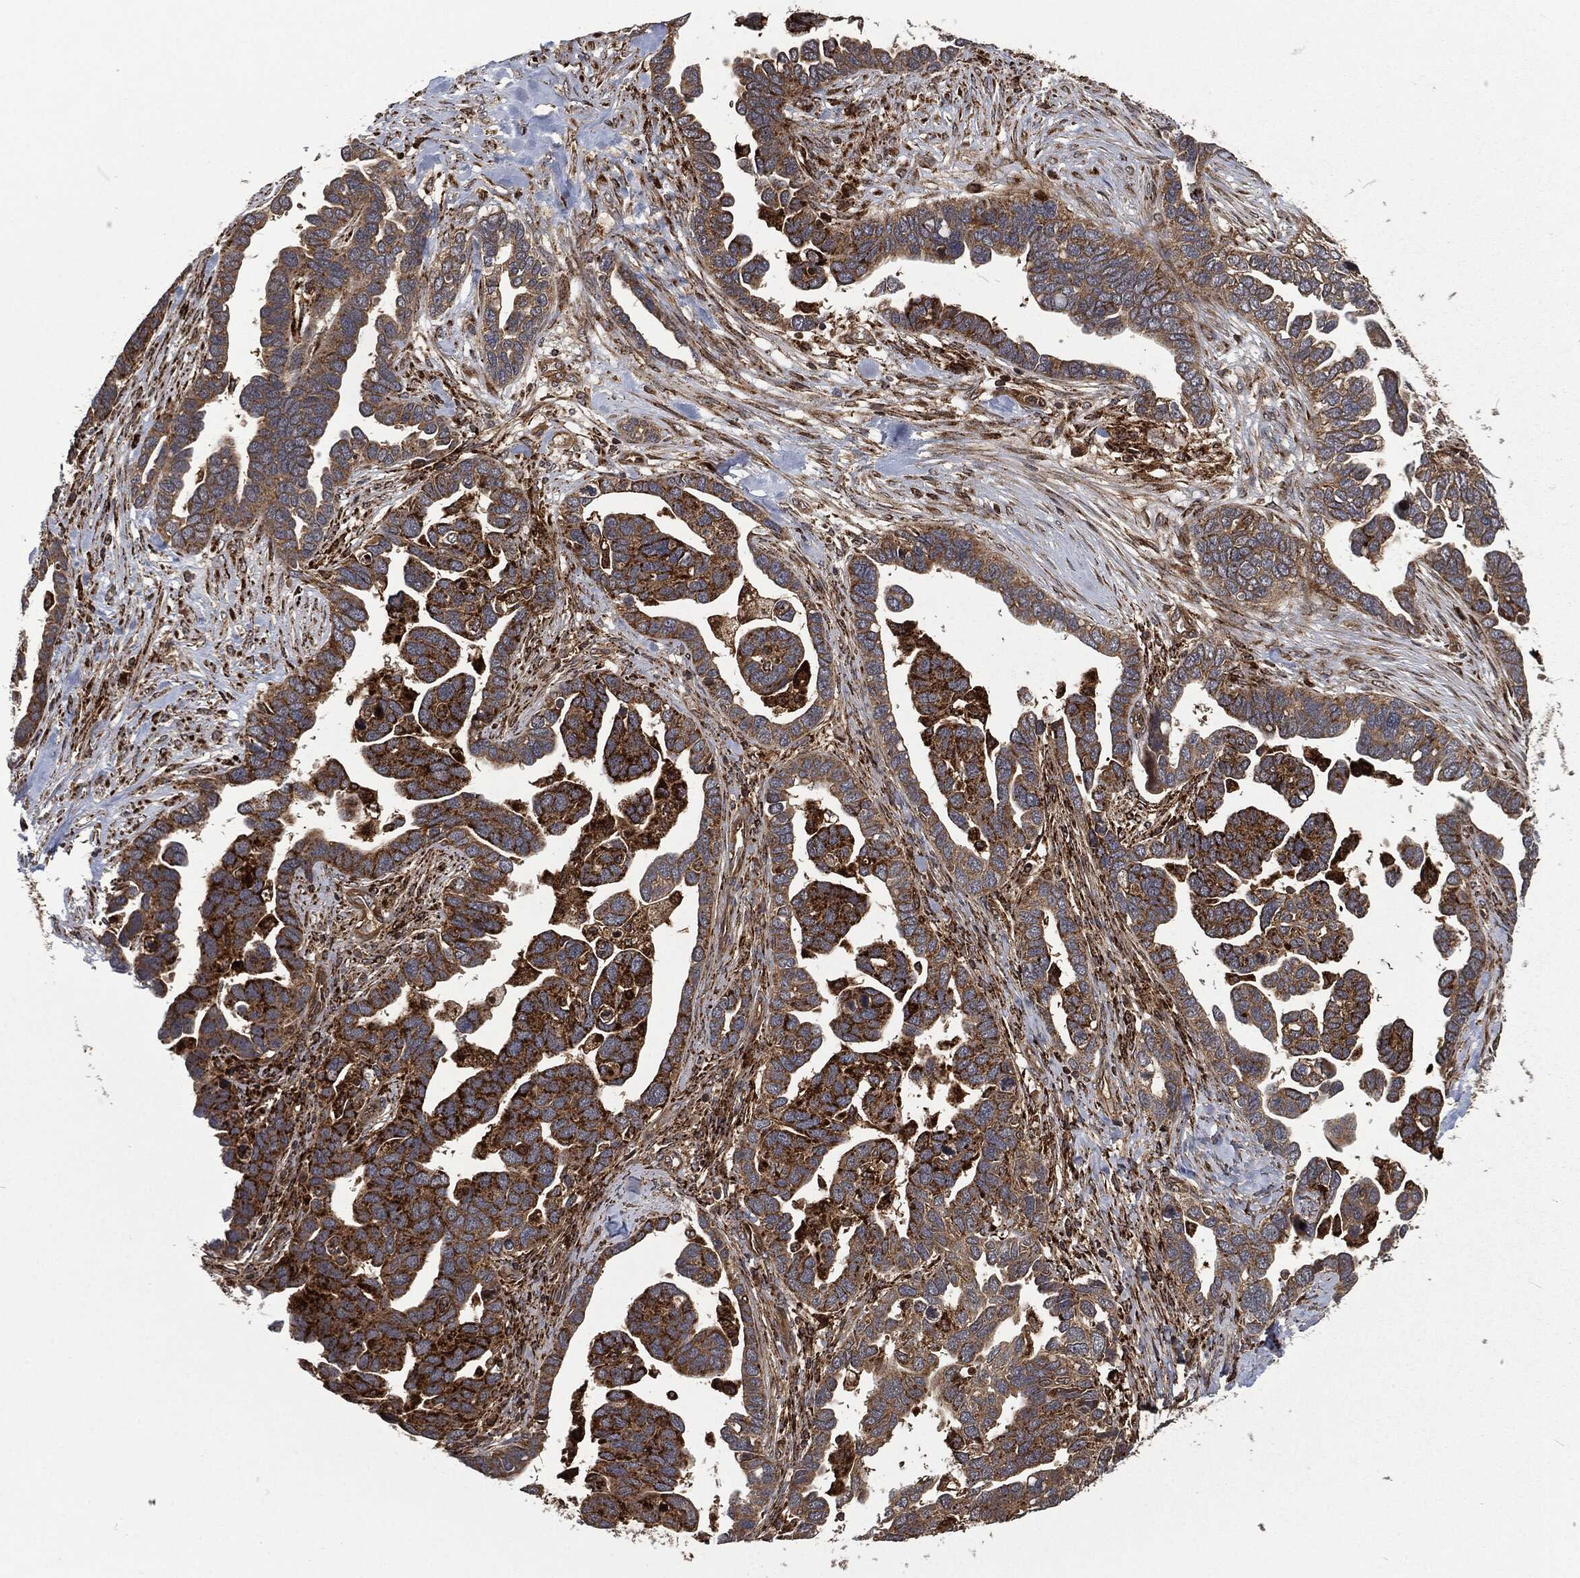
{"staining": {"intensity": "strong", "quantity": "25%-75%", "location": "cytoplasmic/membranous"}, "tissue": "ovarian cancer", "cell_type": "Tumor cells", "image_type": "cancer", "snomed": [{"axis": "morphology", "description": "Cystadenocarcinoma, serous, NOS"}, {"axis": "topography", "description": "Ovary"}], "caption": "DAB (3,3'-diaminobenzidine) immunohistochemical staining of human ovarian cancer (serous cystadenocarcinoma) demonstrates strong cytoplasmic/membranous protein expression in about 25%-75% of tumor cells. (brown staining indicates protein expression, while blue staining denotes nuclei).", "gene": "RFTN1", "patient": {"sex": "female", "age": 54}}